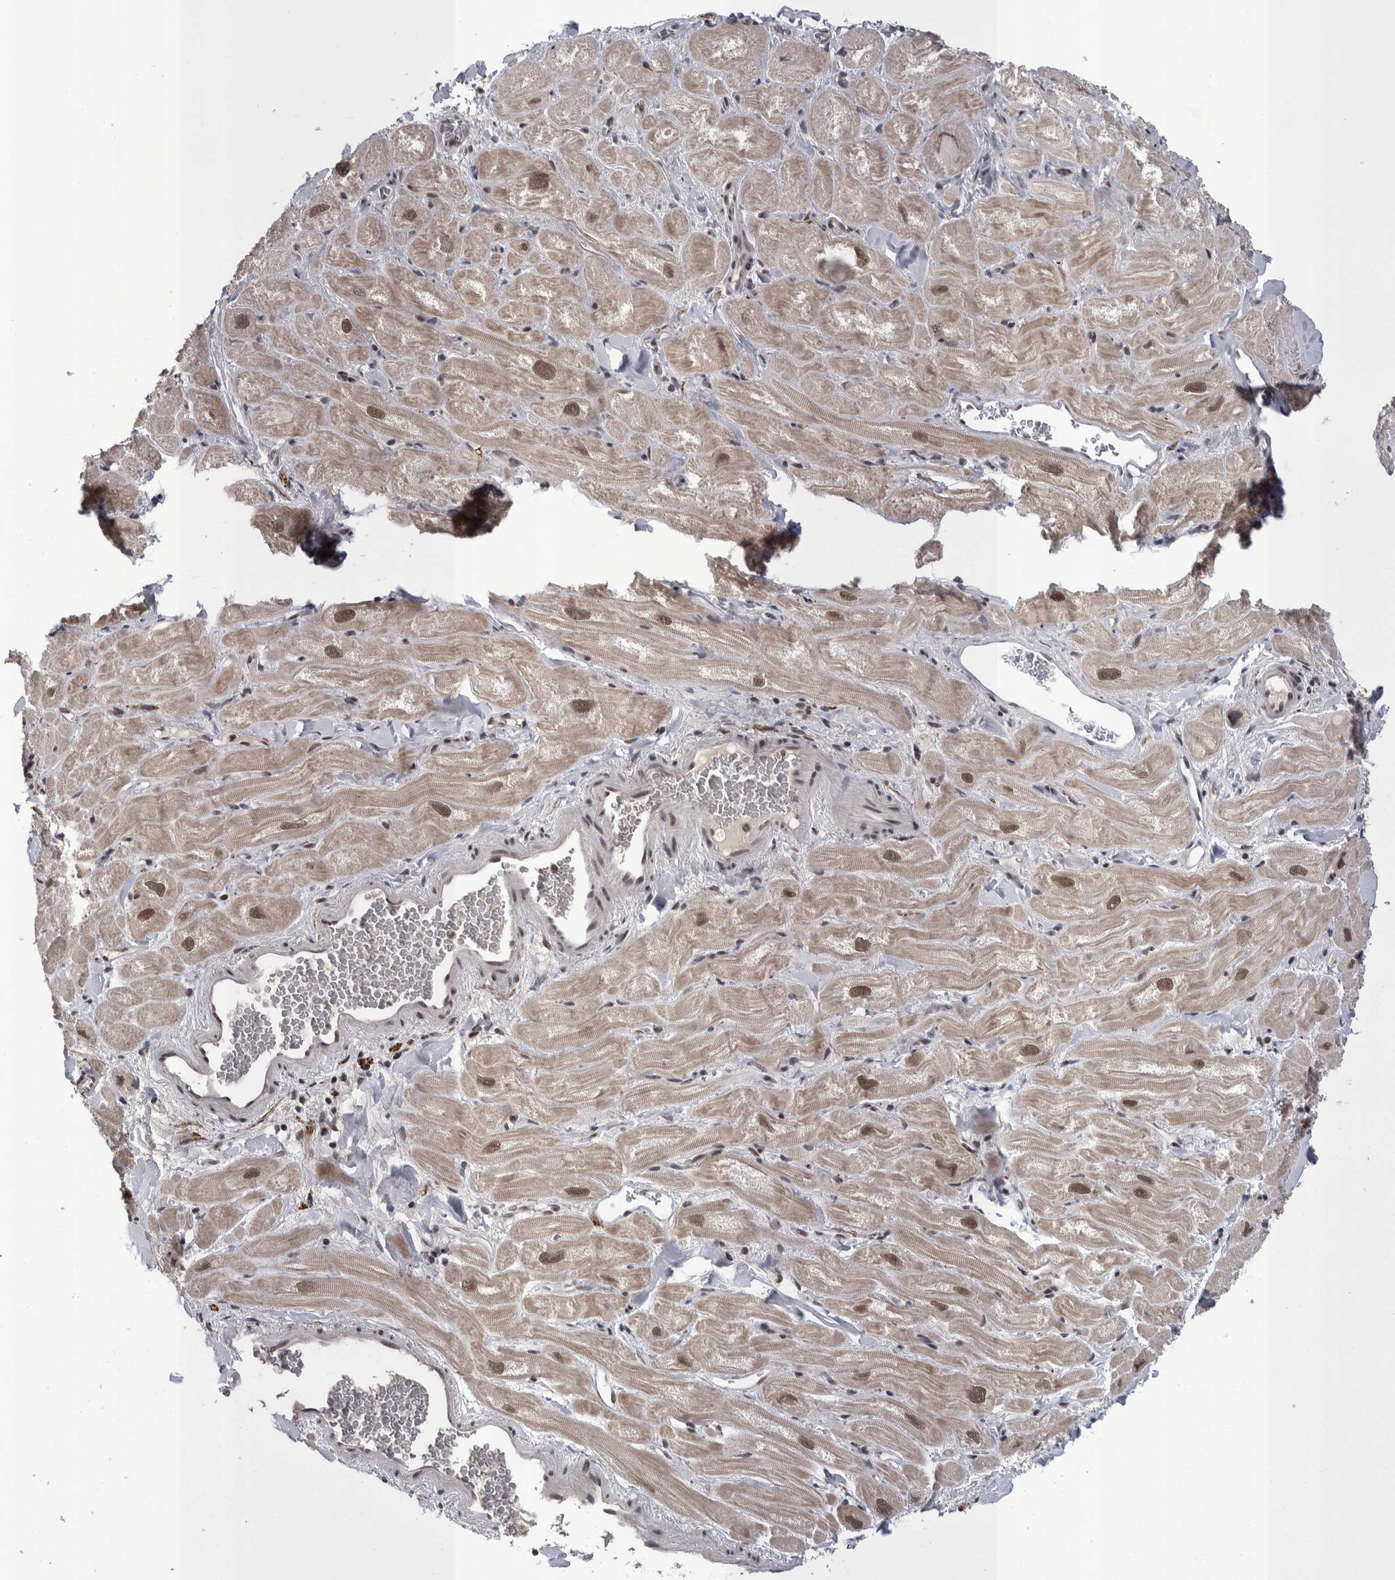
{"staining": {"intensity": "moderate", "quantity": "<25%", "location": "cytoplasmic/membranous,nuclear"}, "tissue": "heart muscle", "cell_type": "Cardiomyocytes", "image_type": "normal", "snomed": [{"axis": "morphology", "description": "Normal tissue, NOS"}, {"axis": "topography", "description": "Heart"}], "caption": "Protein staining shows moderate cytoplasmic/membranous,nuclear staining in about <25% of cardiomyocytes in unremarkable heart muscle.", "gene": "DMTF1", "patient": {"sex": "male", "age": 49}}